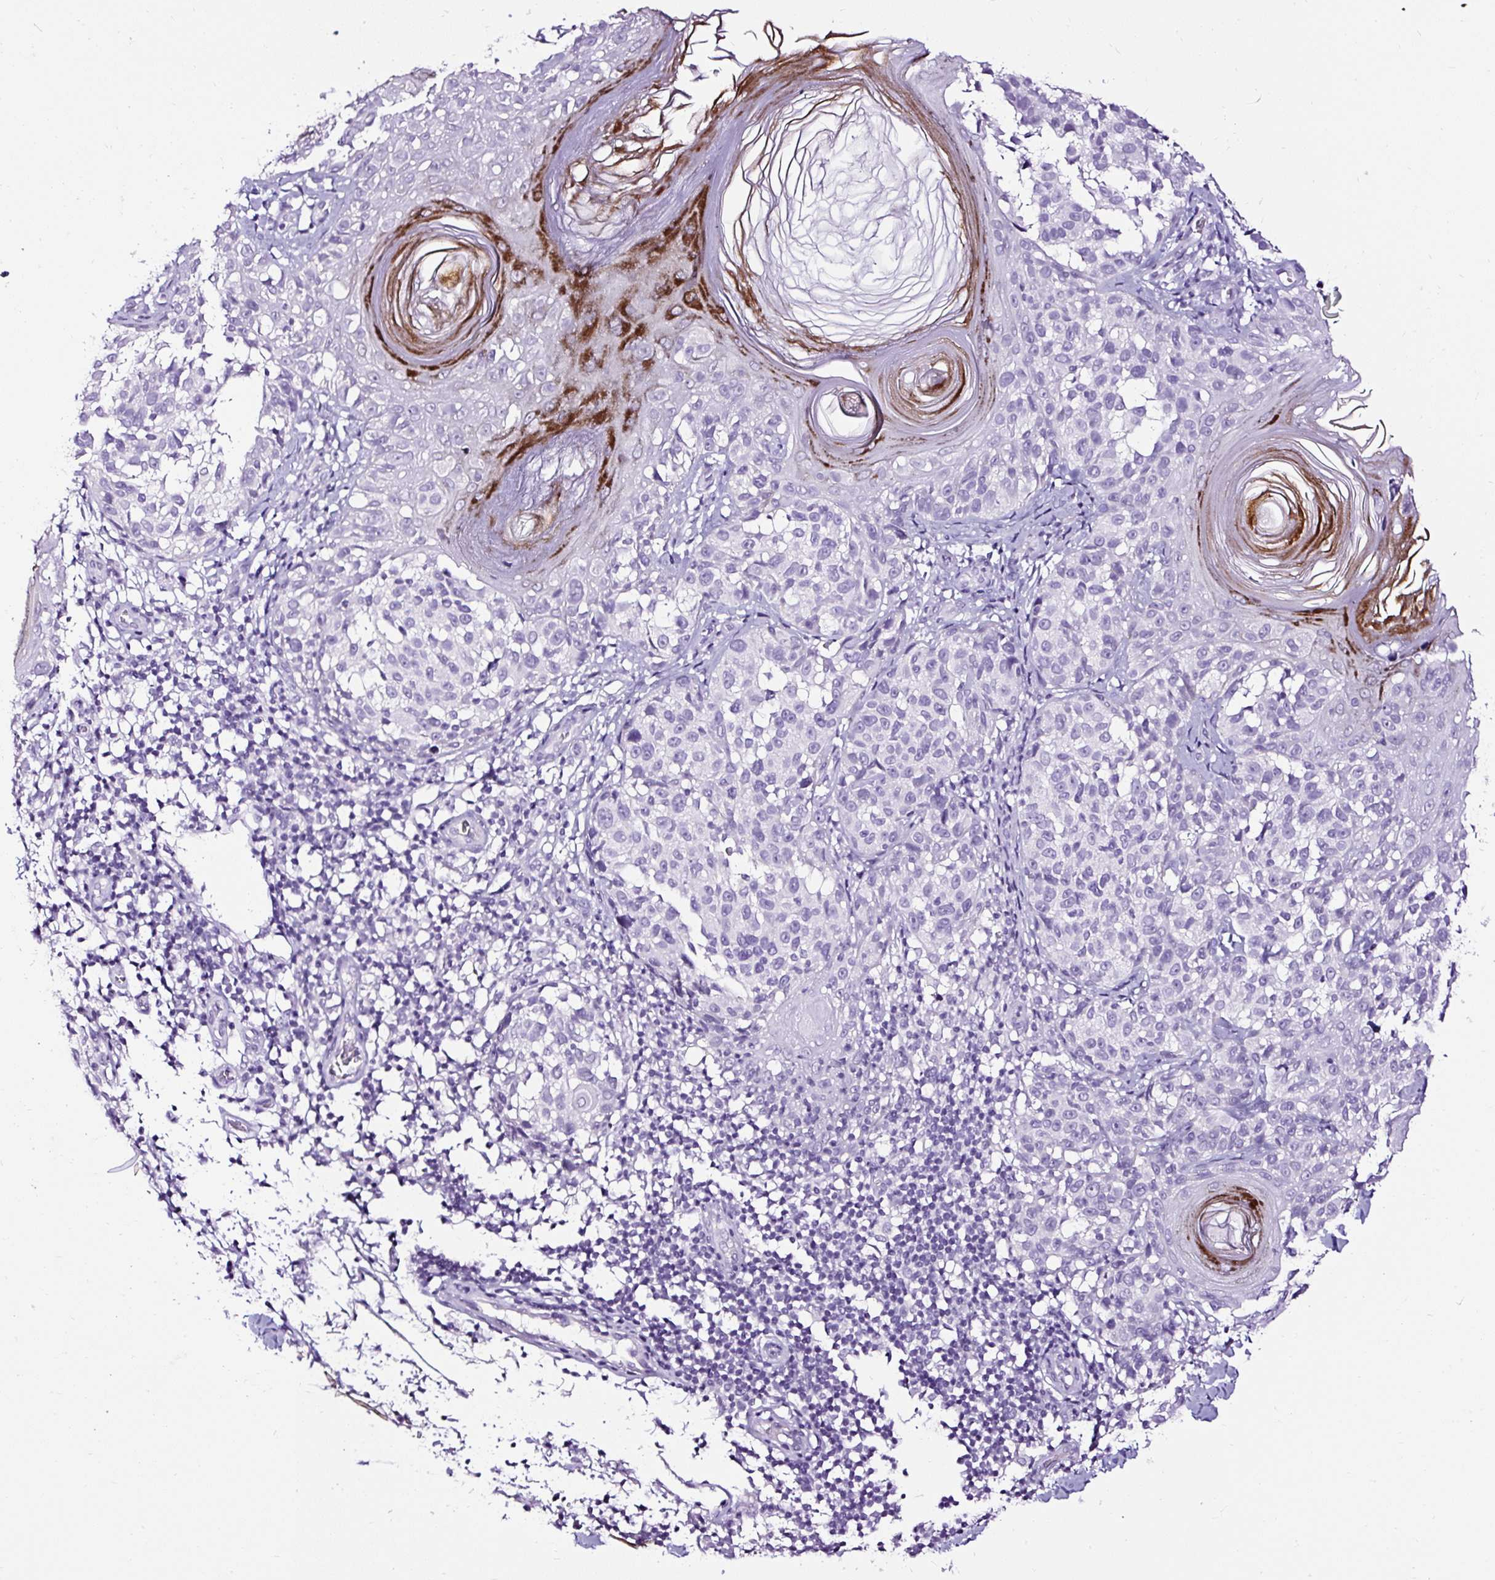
{"staining": {"intensity": "negative", "quantity": "none", "location": "none"}, "tissue": "melanoma", "cell_type": "Tumor cells", "image_type": "cancer", "snomed": [{"axis": "morphology", "description": "Malignant melanoma, NOS"}, {"axis": "topography", "description": "Skin"}], "caption": "DAB (3,3'-diaminobenzidine) immunohistochemical staining of melanoma shows no significant staining in tumor cells.", "gene": "SLC7A8", "patient": {"sex": "male", "age": 73}}